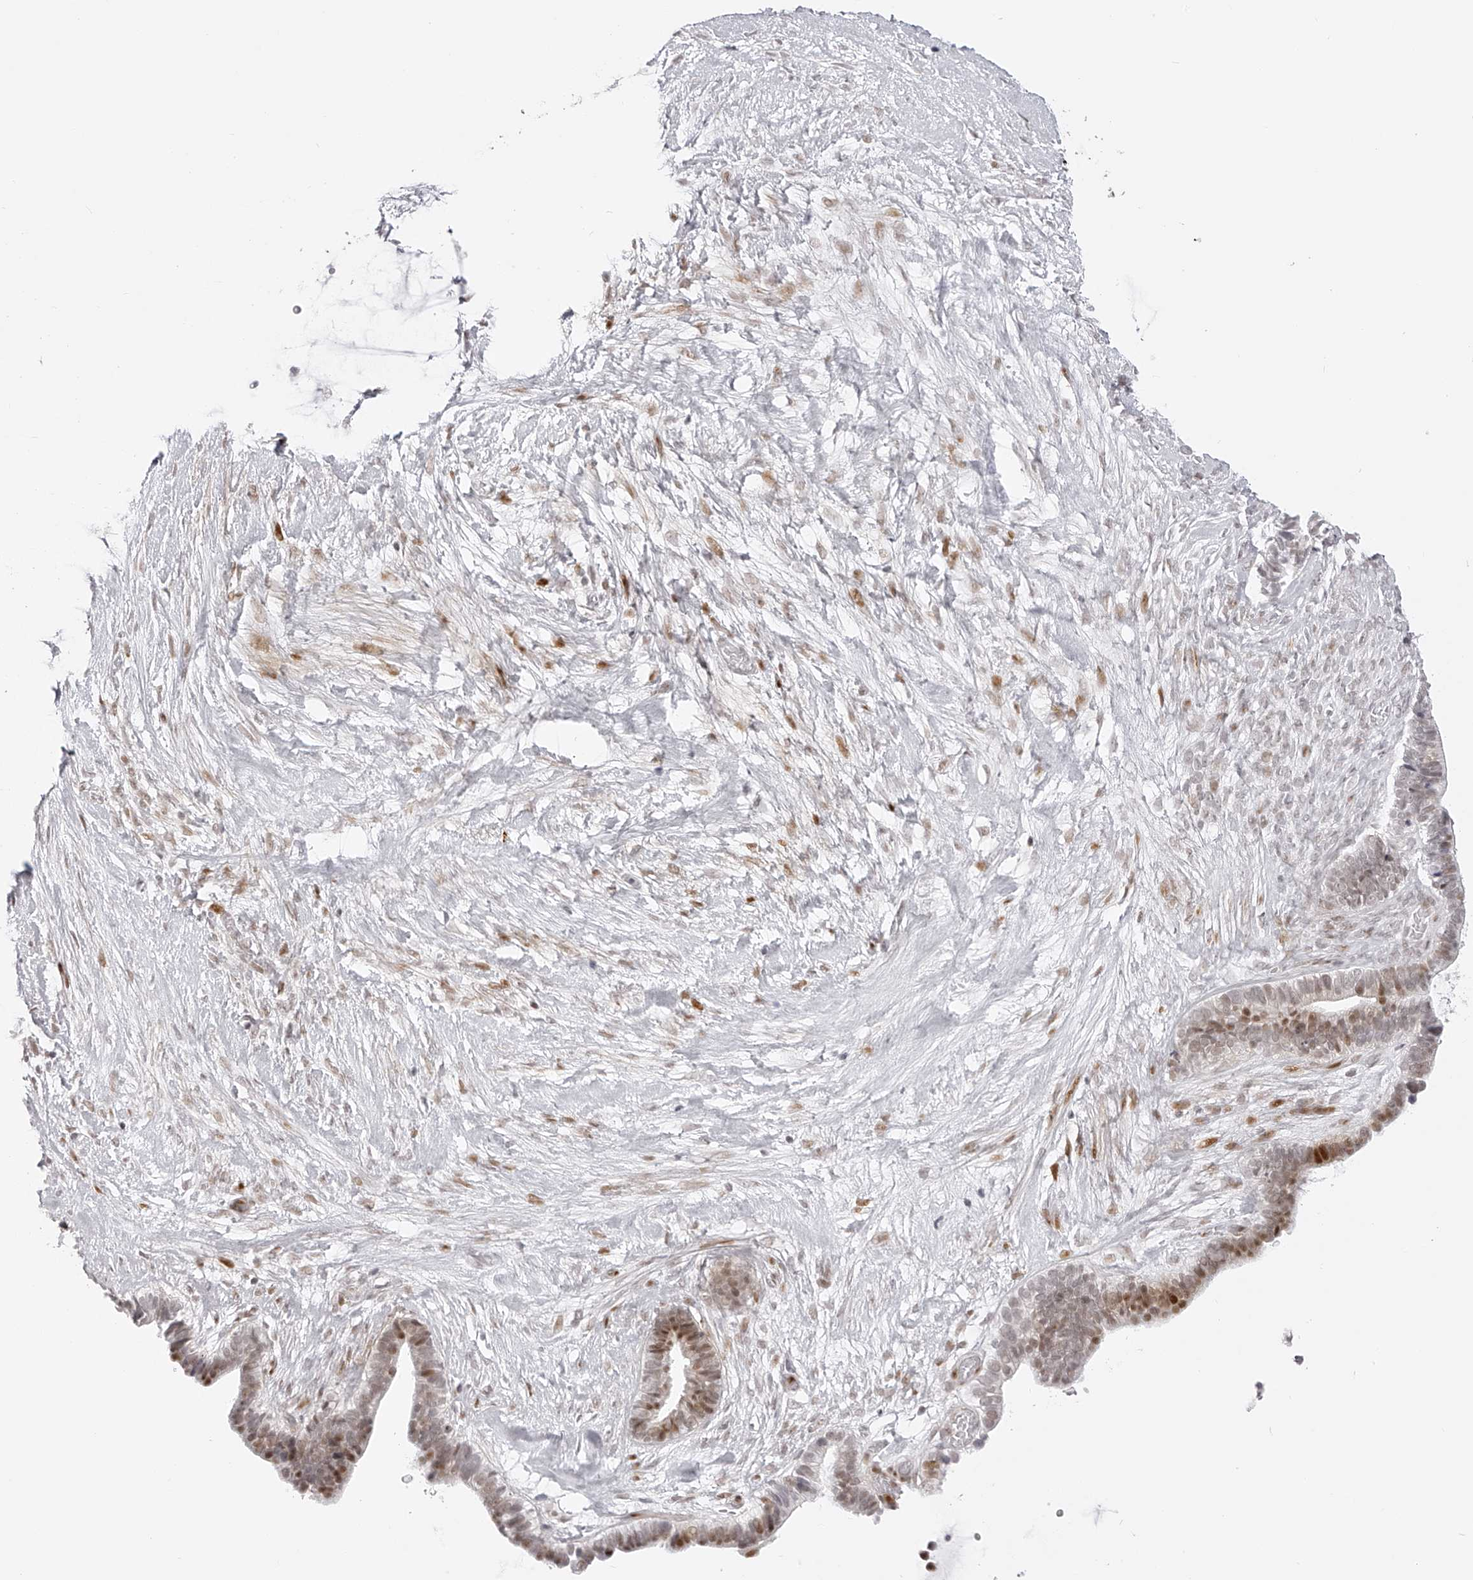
{"staining": {"intensity": "moderate", "quantity": "25%-75%", "location": "nuclear"}, "tissue": "ovarian cancer", "cell_type": "Tumor cells", "image_type": "cancer", "snomed": [{"axis": "morphology", "description": "Cystadenocarcinoma, serous, NOS"}, {"axis": "topography", "description": "Ovary"}], "caption": "Immunohistochemistry (IHC) micrograph of neoplastic tissue: human serous cystadenocarcinoma (ovarian) stained using immunohistochemistry (IHC) exhibits medium levels of moderate protein expression localized specifically in the nuclear of tumor cells, appearing as a nuclear brown color.", "gene": "PLEKHG1", "patient": {"sex": "female", "age": 56}}